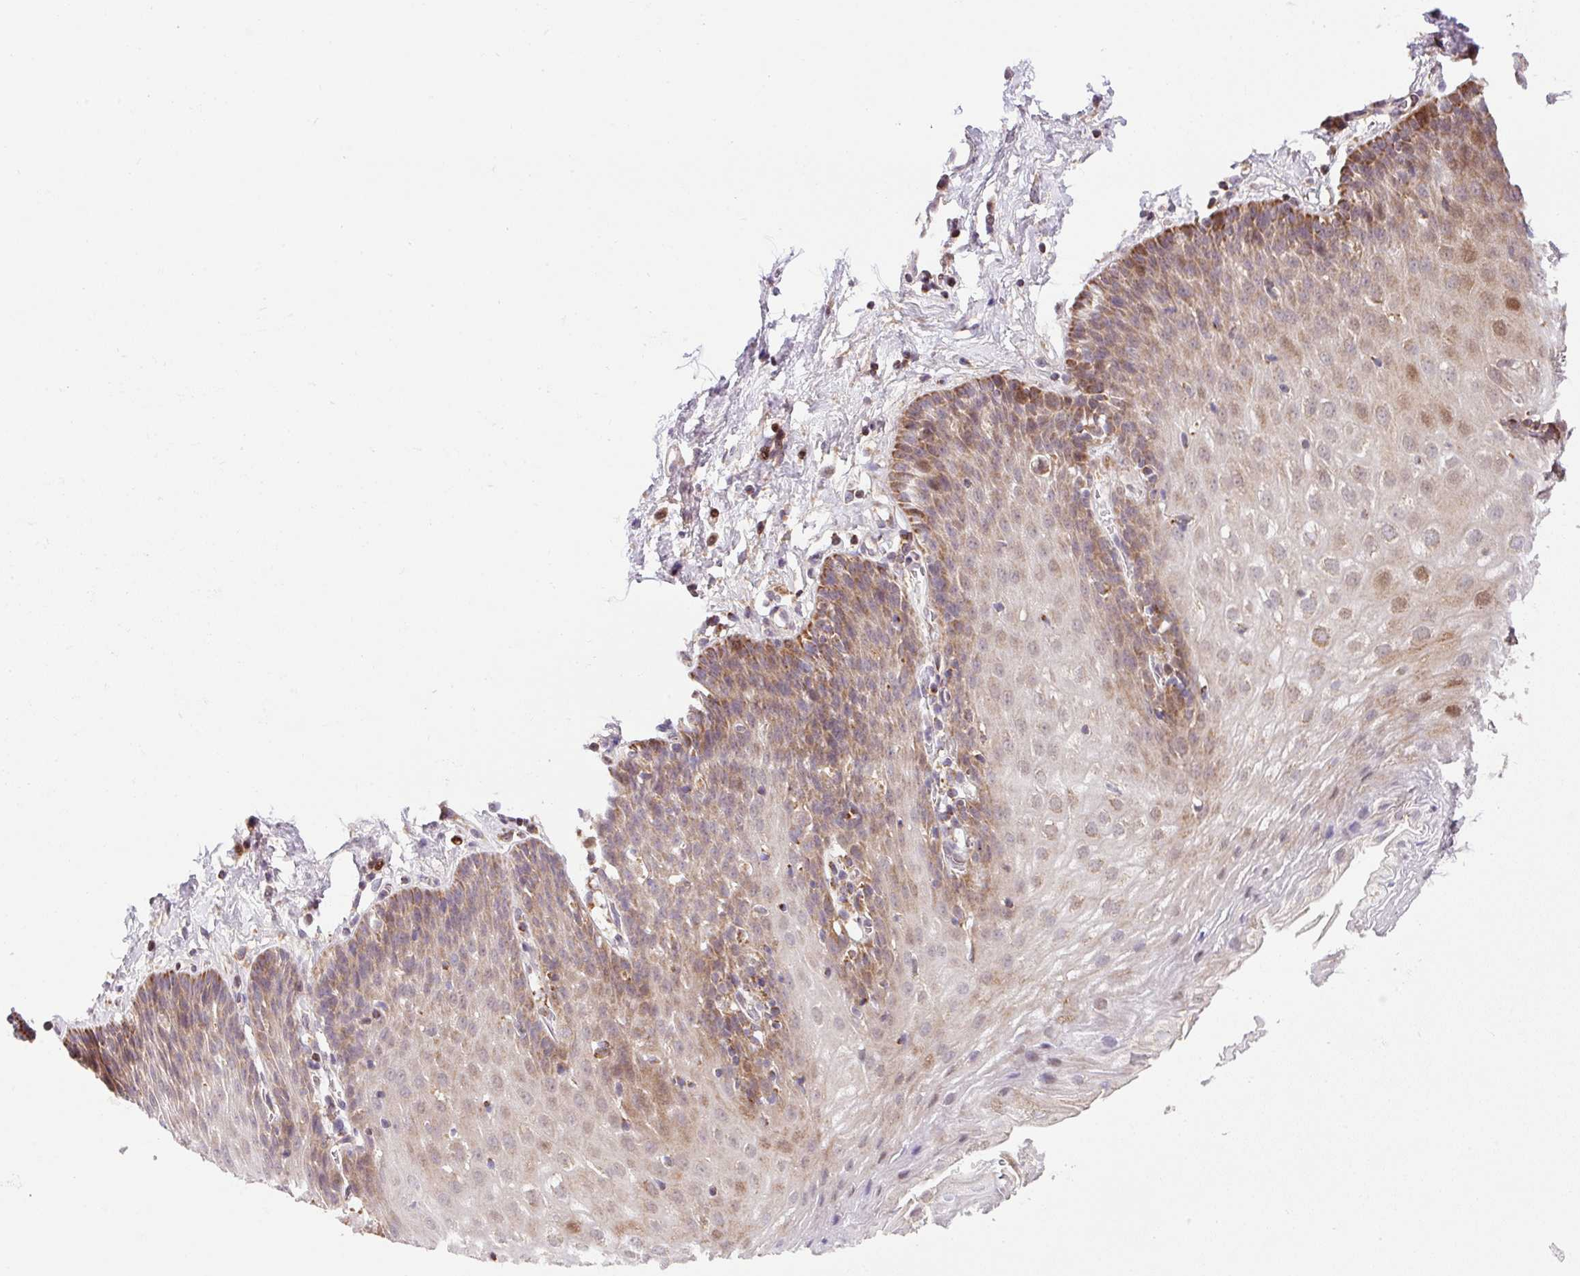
{"staining": {"intensity": "moderate", "quantity": "25%-75%", "location": "cytoplasmic/membranous"}, "tissue": "esophagus", "cell_type": "Squamous epithelial cells", "image_type": "normal", "snomed": [{"axis": "morphology", "description": "Normal tissue, NOS"}, {"axis": "topography", "description": "Esophagus"}], "caption": "IHC (DAB (3,3'-diaminobenzidine)) staining of benign human esophagus exhibits moderate cytoplasmic/membranous protein staining in approximately 25%-75% of squamous epithelial cells.", "gene": "ENSG00000269547", "patient": {"sex": "female", "age": 61}}